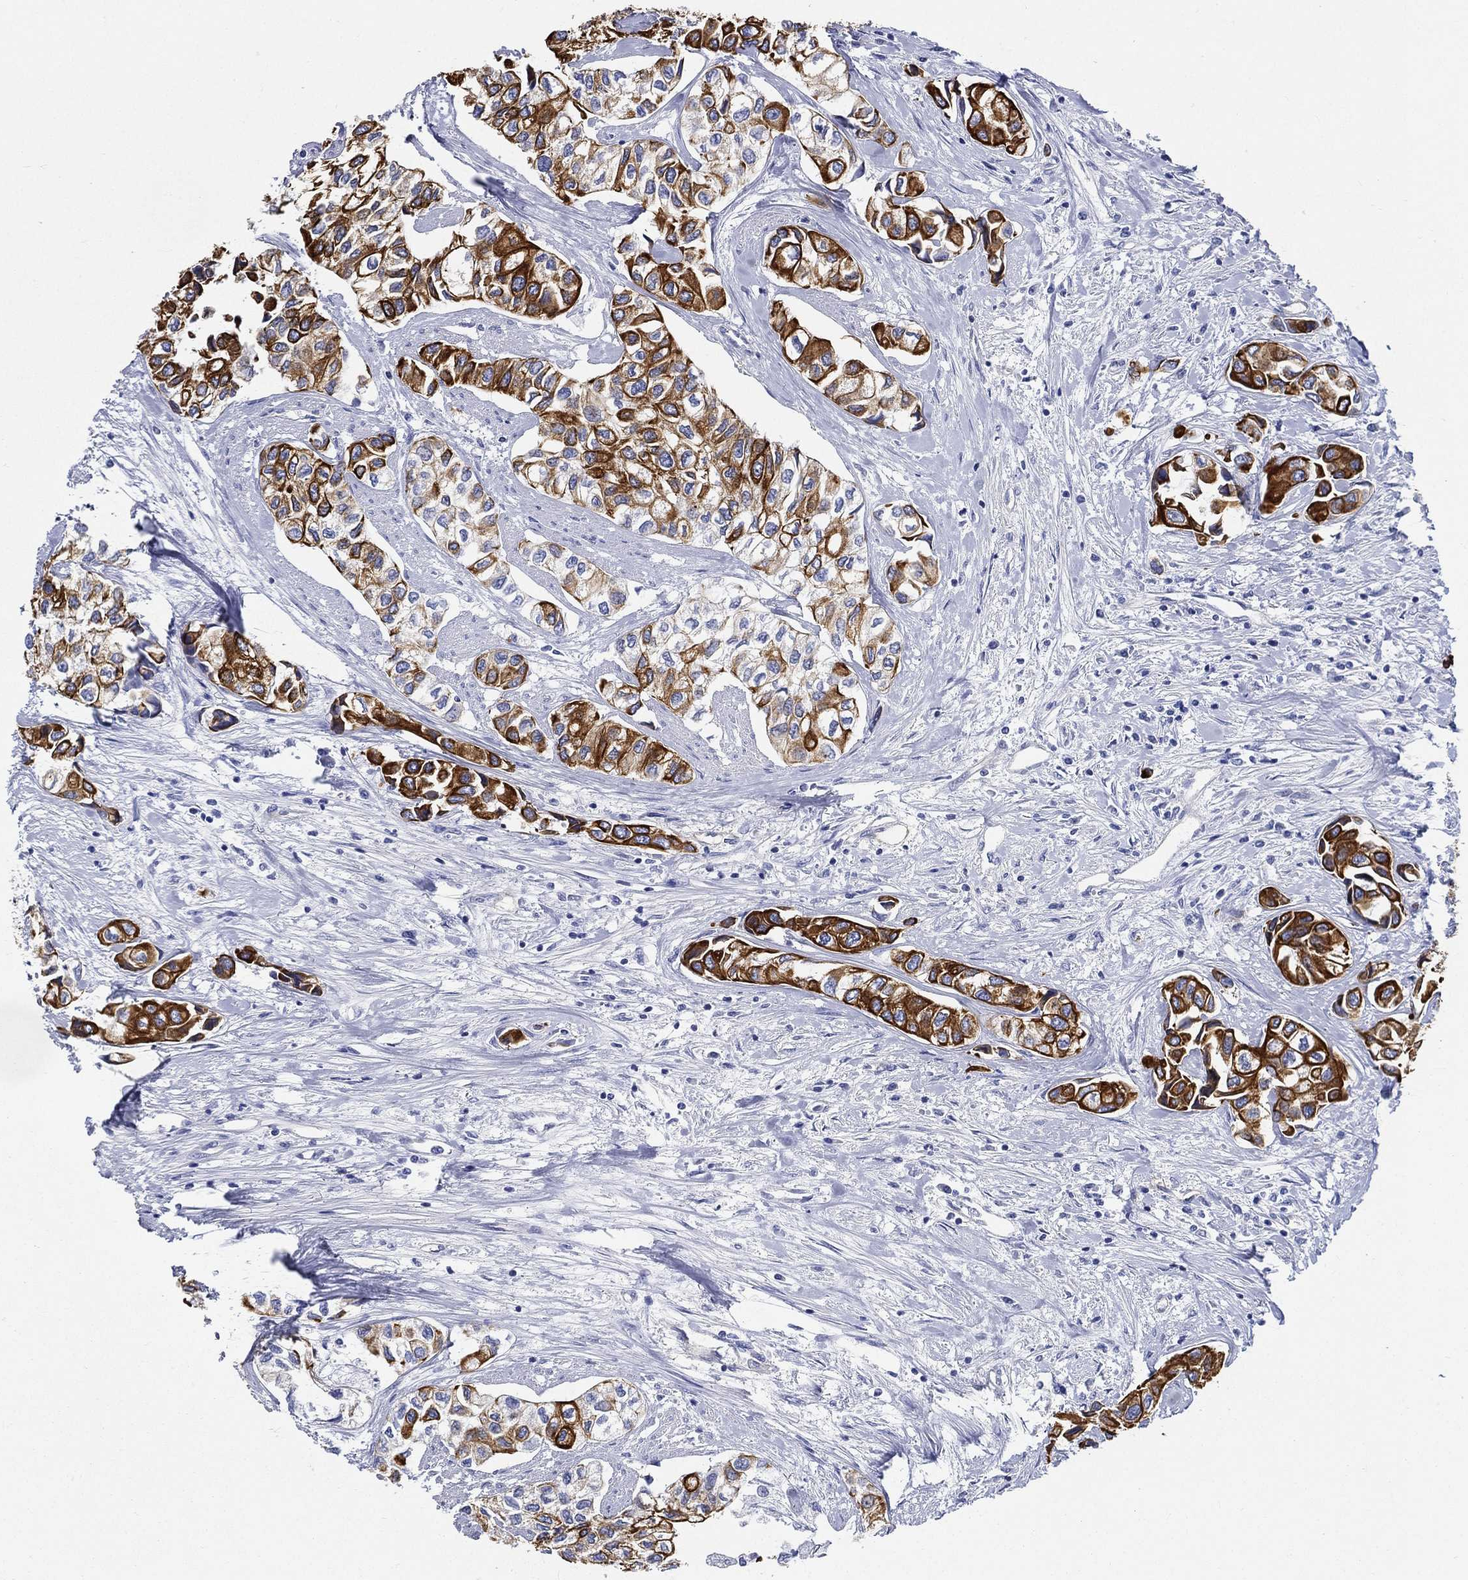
{"staining": {"intensity": "strong", "quantity": ">75%", "location": "cytoplasmic/membranous"}, "tissue": "urothelial cancer", "cell_type": "Tumor cells", "image_type": "cancer", "snomed": [{"axis": "morphology", "description": "Urothelial carcinoma, High grade"}, {"axis": "topography", "description": "Urinary bladder"}], "caption": "Human urothelial cancer stained with a protein marker reveals strong staining in tumor cells.", "gene": "NEDD9", "patient": {"sex": "male", "age": 73}}